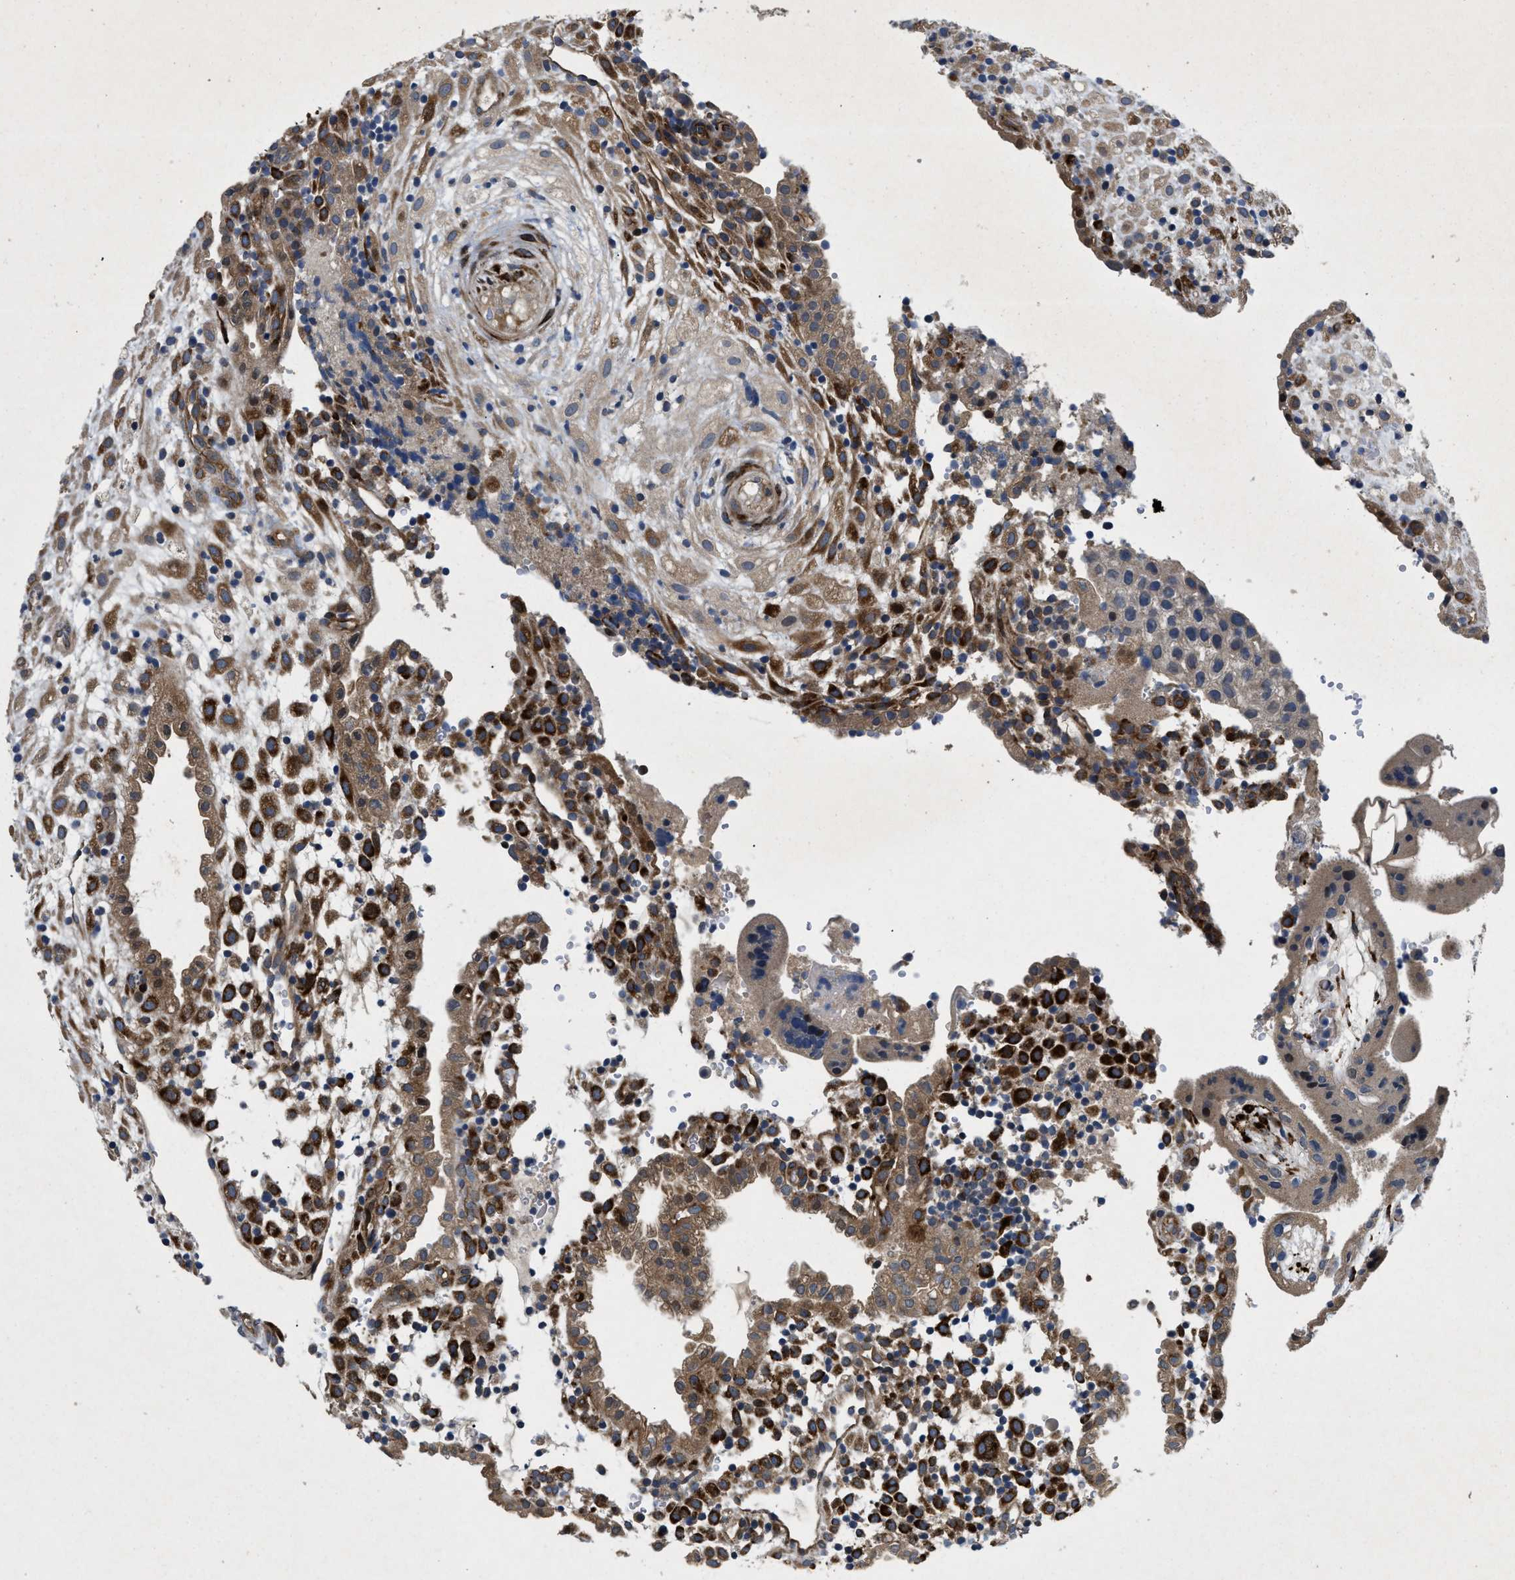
{"staining": {"intensity": "moderate", "quantity": ">75%", "location": "cytoplasmic/membranous"}, "tissue": "placenta", "cell_type": "Decidual cells", "image_type": "normal", "snomed": [{"axis": "morphology", "description": "Normal tissue, NOS"}, {"axis": "topography", "description": "Placenta"}], "caption": "IHC histopathology image of unremarkable placenta: human placenta stained using immunohistochemistry (IHC) shows medium levels of moderate protein expression localized specifically in the cytoplasmic/membranous of decidual cells, appearing as a cytoplasmic/membranous brown color.", "gene": "HSPA12B", "patient": {"sex": "female", "age": 18}}